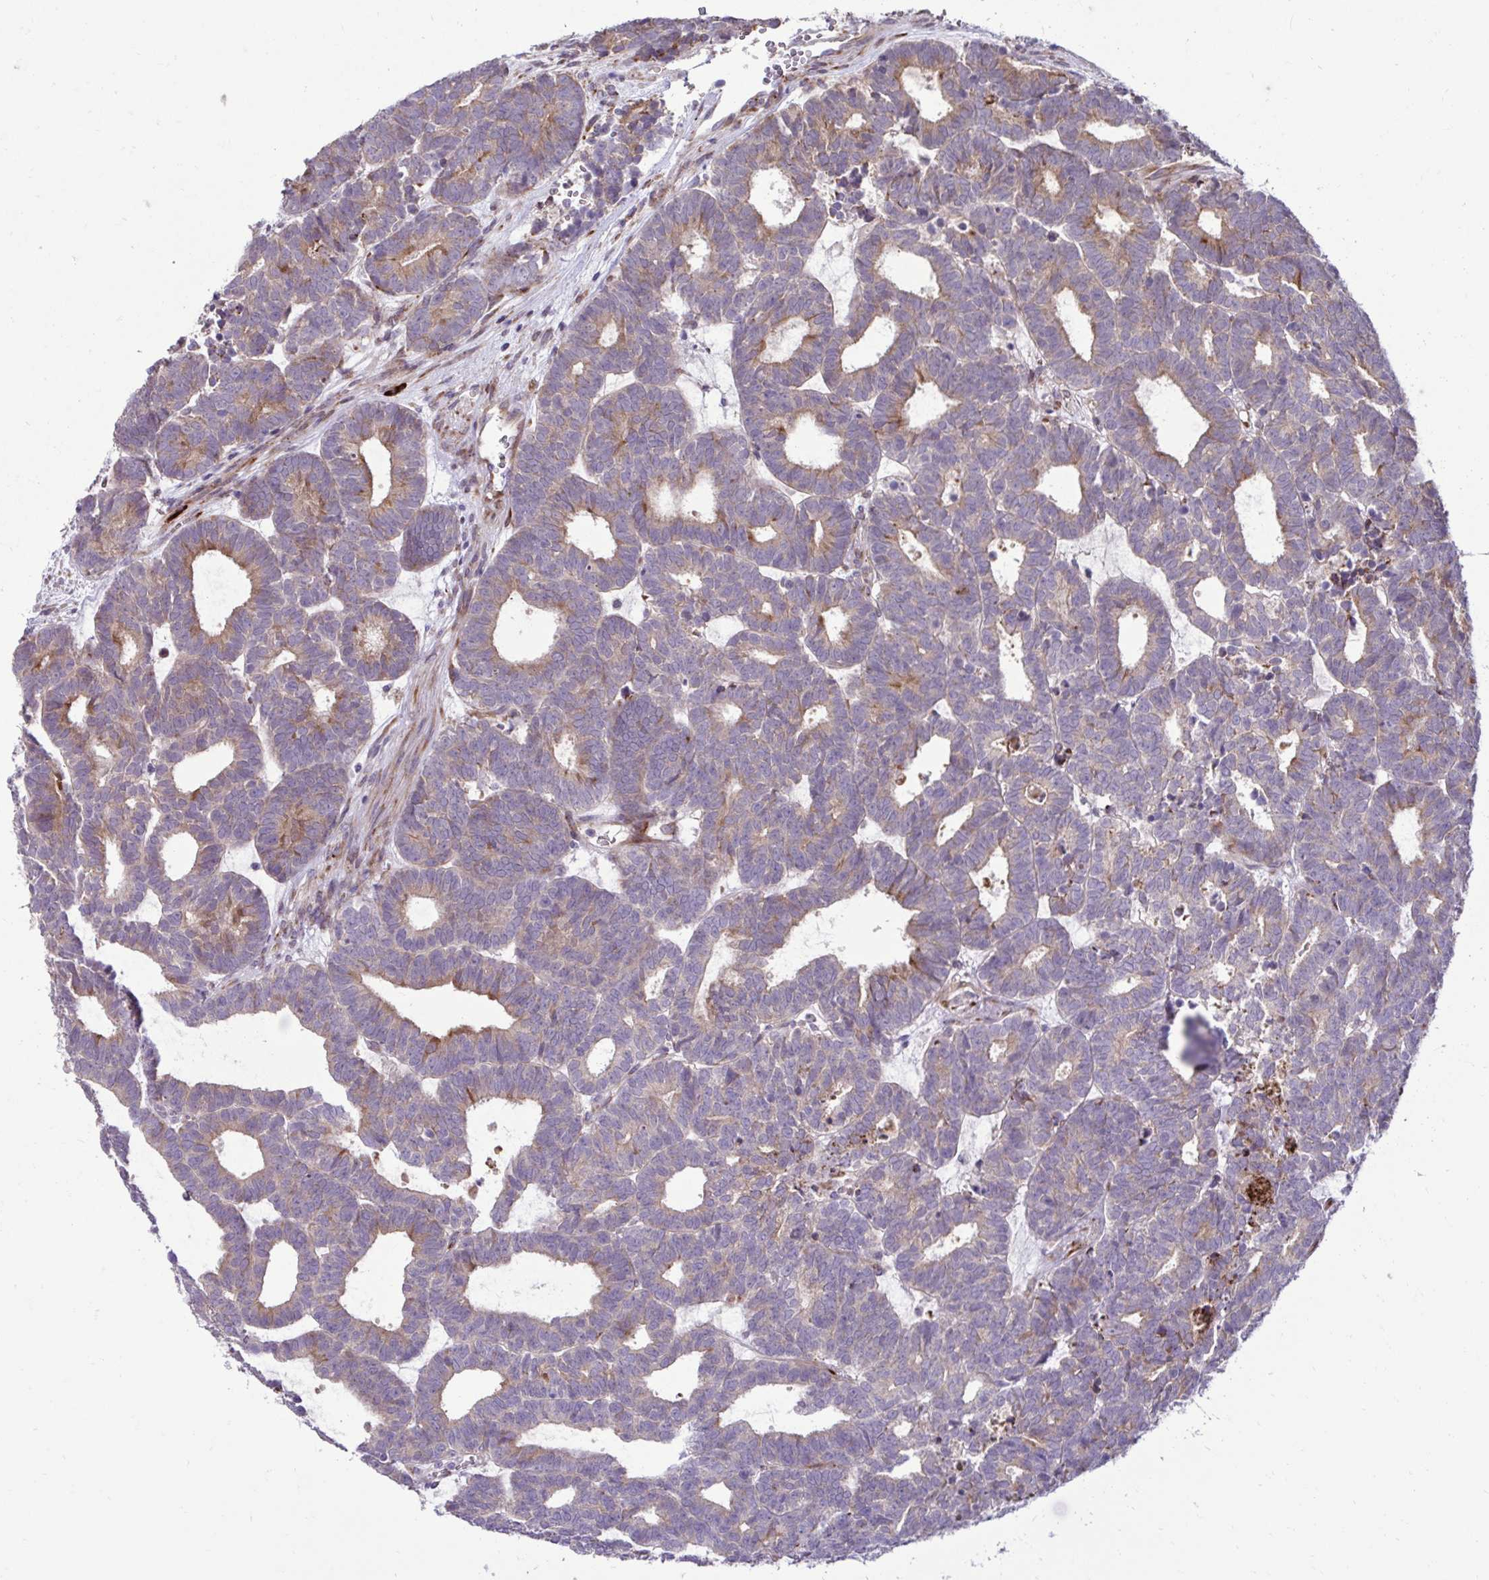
{"staining": {"intensity": "weak", "quantity": "25%-75%", "location": "cytoplasmic/membranous"}, "tissue": "head and neck cancer", "cell_type": "Tumor cells", "image_type": "cancer", "snomed": [{"axis": "morphology", "description": "Adenocarcinoma, NOS"}, {"axis": "topography", "description": "Head-Neck"}], "caption": "Immunohistochemistry of human head and neck cancer reveals low levels of weak cytoplasmic/membranous positivity in approximately 25%-75% of tumor cells.", "gene": "LIMS1", "patient": {"sex": "female", "age": 81}}